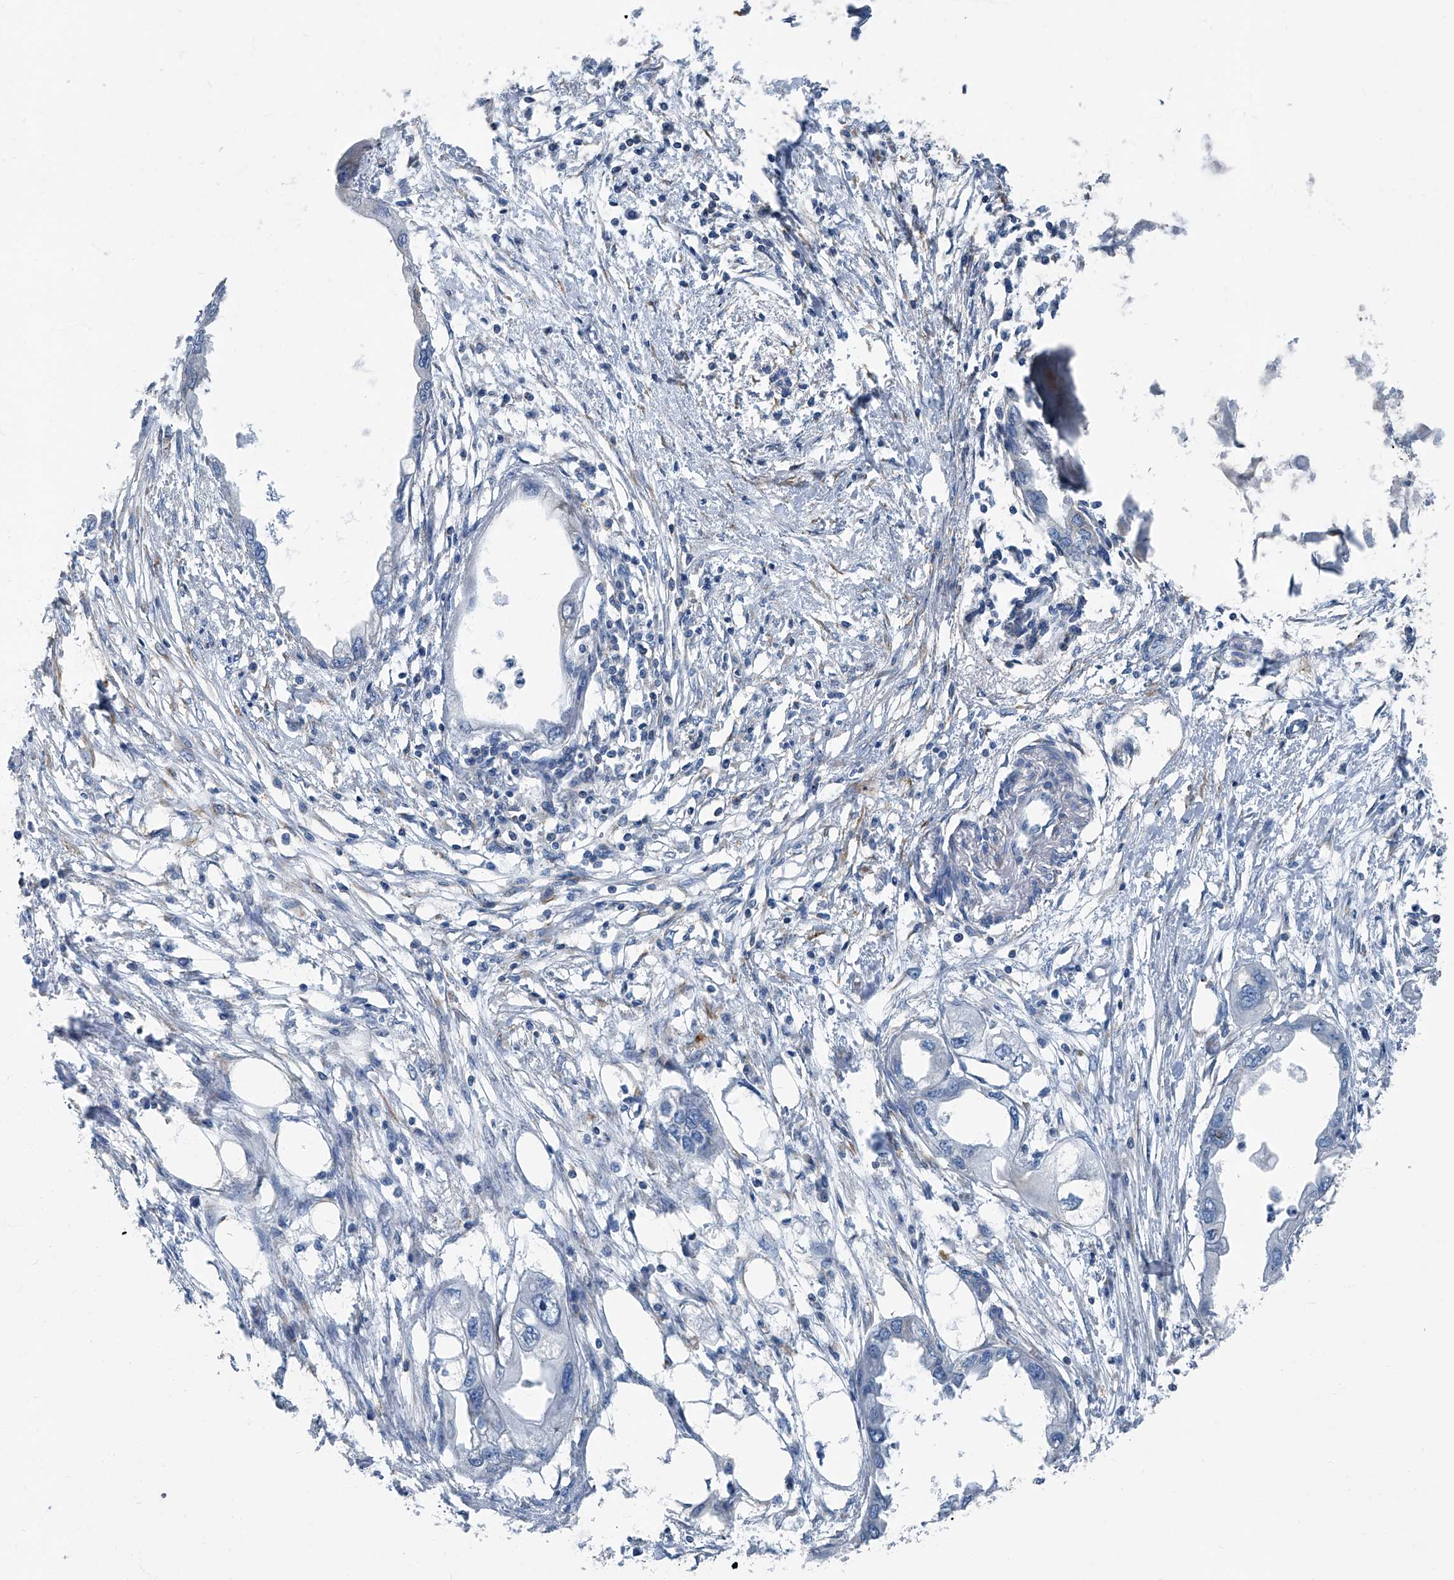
{"staining": {"intensity": "negative", "quantity": "none", "location": "none"}, "tissue": "endometrial cancer", "cell_type": "Tumor cells", "image_type": "cancer", "snomed": [{"axis": "morphology", "description": "Adenocarcinoma, NOS"}, {"axis": "morphology", "description": "Adenocarcinoma, metastatic, NOS"}, {"axis": "topography", "description": "Adipose tissue"}, {"axis": "topography", "description": "Endometrium"}], "caption": "IHC photomicrograph of neoplastic tissue: endometrial metastatic adenocarcinoma stained with DAB displays no significant protein positivity in tumor cells.", "gene": "SEPTIN7", "patient": {"sex": "female", "age": 67}}